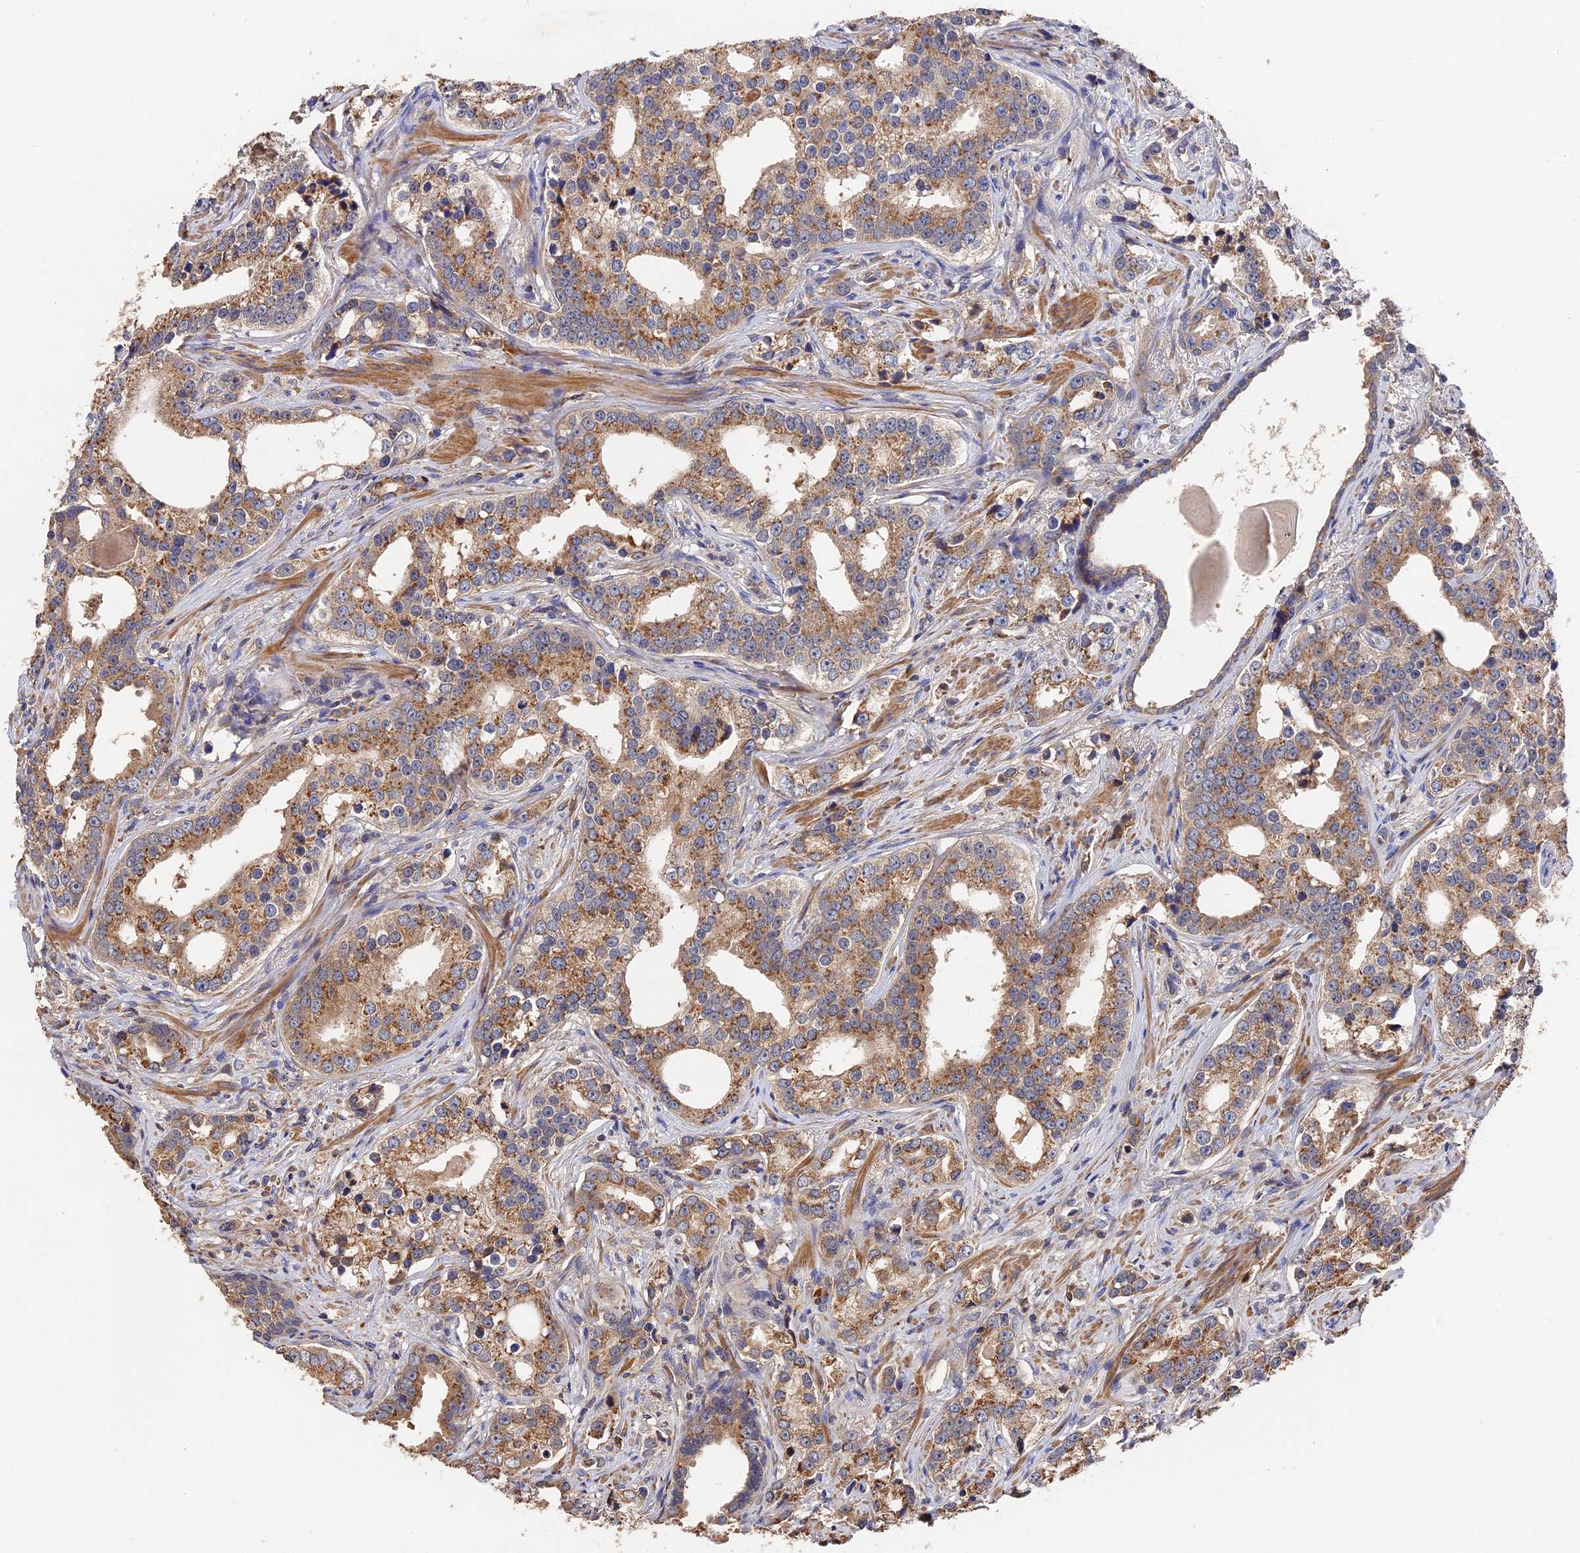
{"staining": {"intensity": "moderate", "quantity": ">75%", "location": "cytoplasmic/membranous"}, "tissue": "prostate cancer", "cell_type": "Tumor cells", "image_type": "cancer", "snomed": [{"axis": "morphology", "description": "Adenocarcinoma, High grade"}, {"axis": "topography", "description": "Prostate"}], "caption": "Adenocarcinoma (high-grade) (prostate) stained with IHC displays moderate cytoplasmic/membranous positivity in about >75% of tumor cells. (DAB (3,3'-diaminobenzidine) IHC with brightfield microscopy, high magnification).", "gene": "DHRS11", "patient": {"sex": "male", "age": 62}}